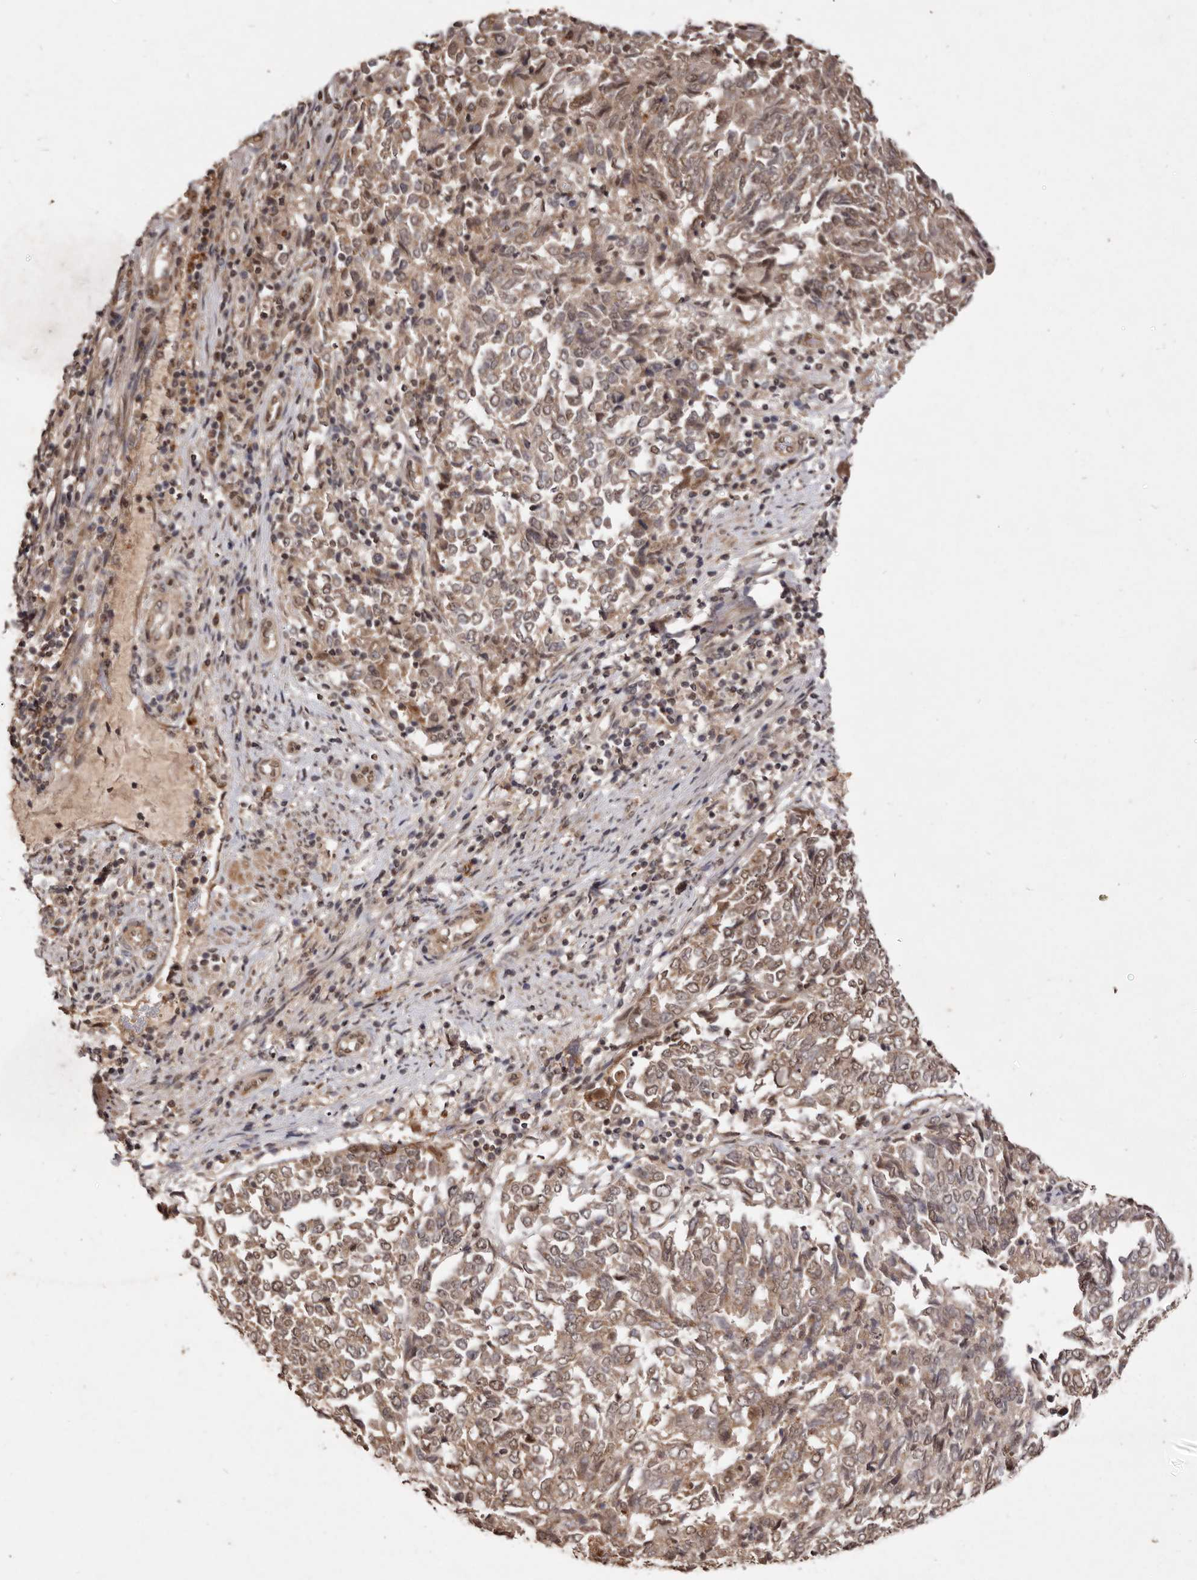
{"staining": {"intensity": "weak", "quantity": "<25%", "location": "cytoplasmic/membranous,nuclear"}, "tissue": "endometrial cancer", "cell_type": "Tumor cells", "image_type": "cancer", "snomed": [{"axis": "morphology", "description": "Adenocarcinoma, NOS"}, {"axis": "topography", "description": "Endometrium"}], "caption": "Protein analysis of adenocarcinoma (endometrial) displays no significant expression in tumor cells.", "gene": "NOTCH1", "patient": {"sex": "female", "age": 80}}